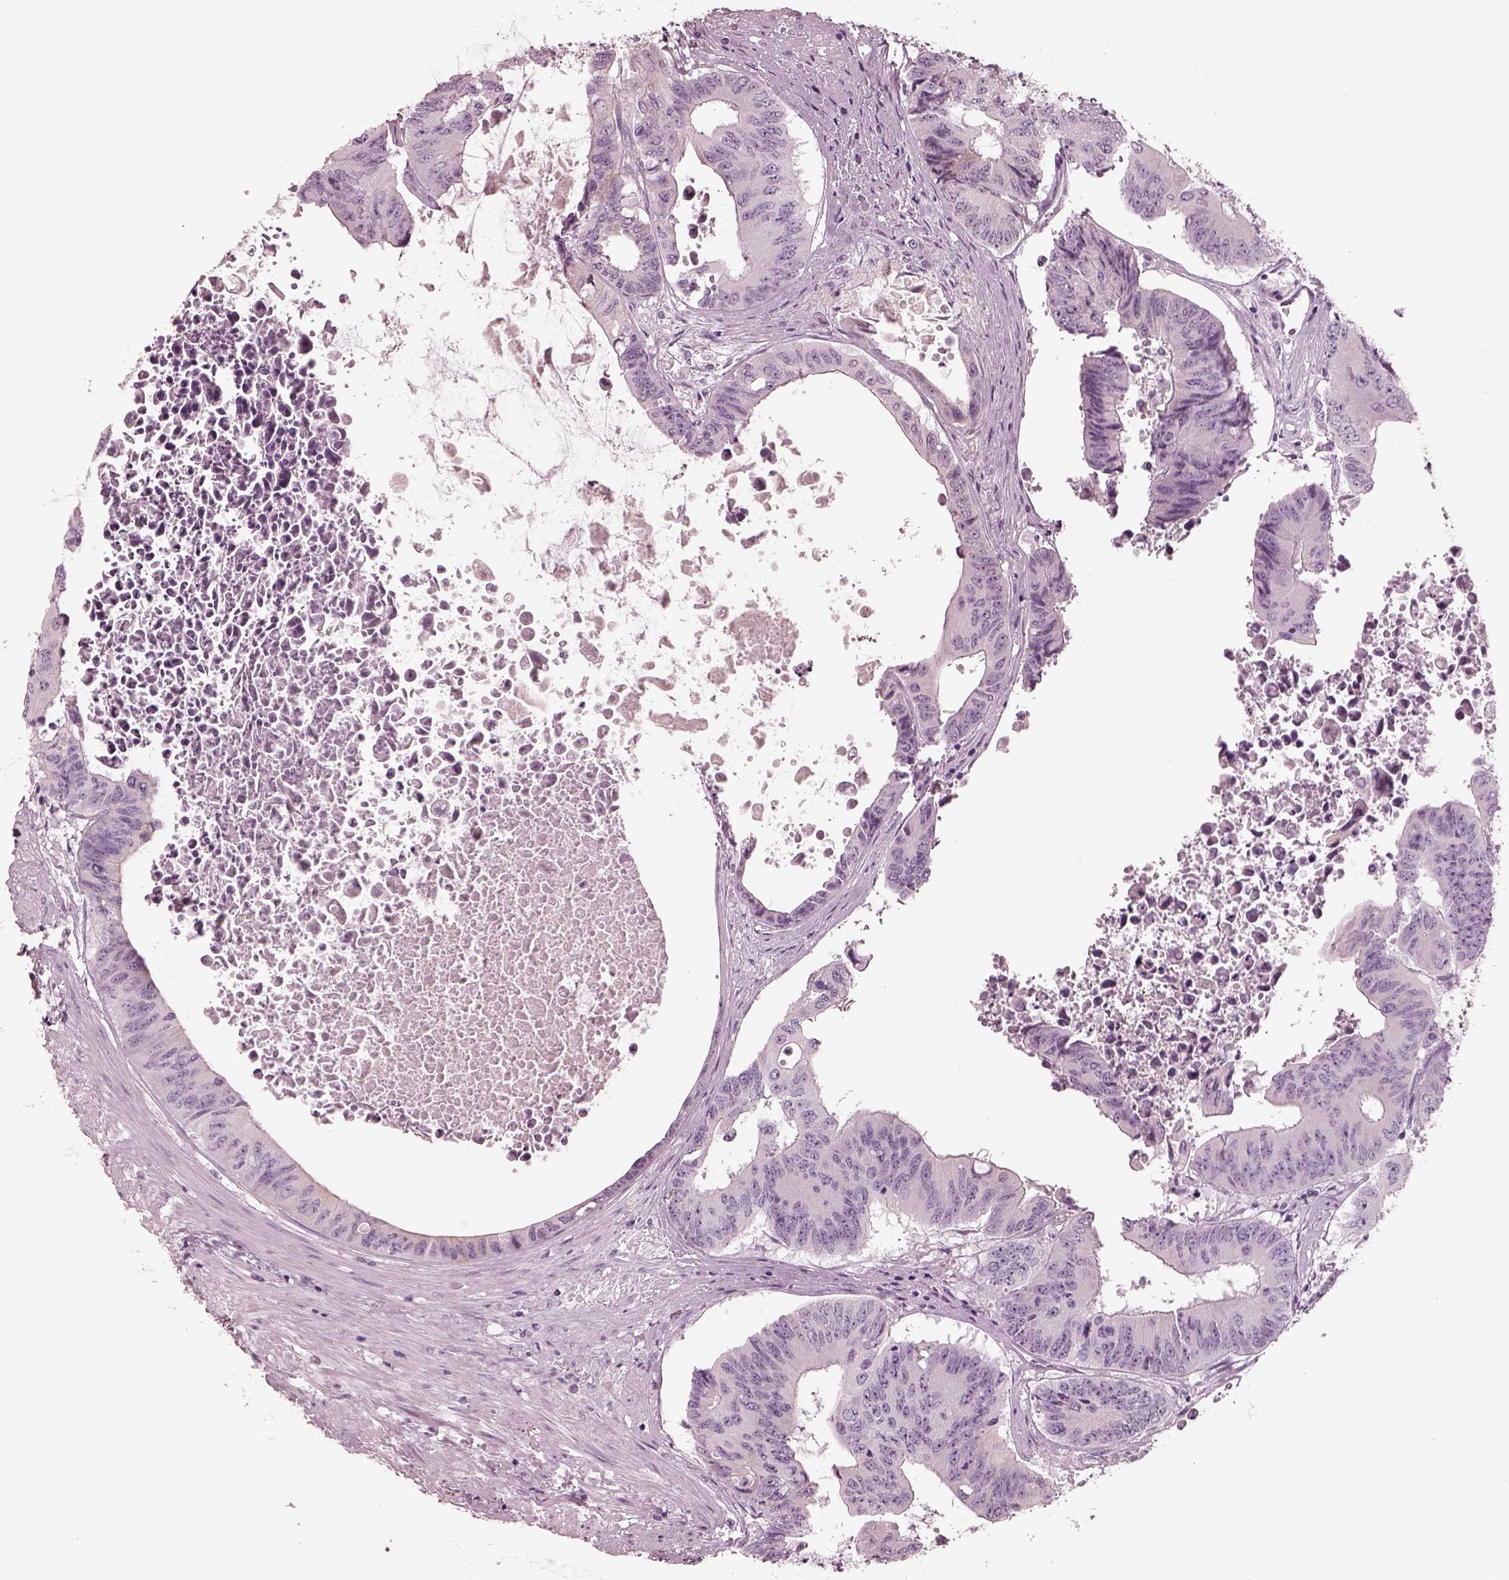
{"staining": {"intensity": "negative", "quantity": "none", "location": "none"}, "tissue": "colorectal cancer", "cell_type": "Tumor cells", "image_type": "cancer", "snomed": [{"axis": "morphology", "description": "Adenocarcinoma, NOS"}, {"axis": "topography", "description": "Rectum"}], "caption": "Immunohistochemical staining of colorectal cancer (adenocarcinoma) shows no significant expression in tumor cells.", "gene": "PON3", "patient": {"sex": "male", "age": 59}}